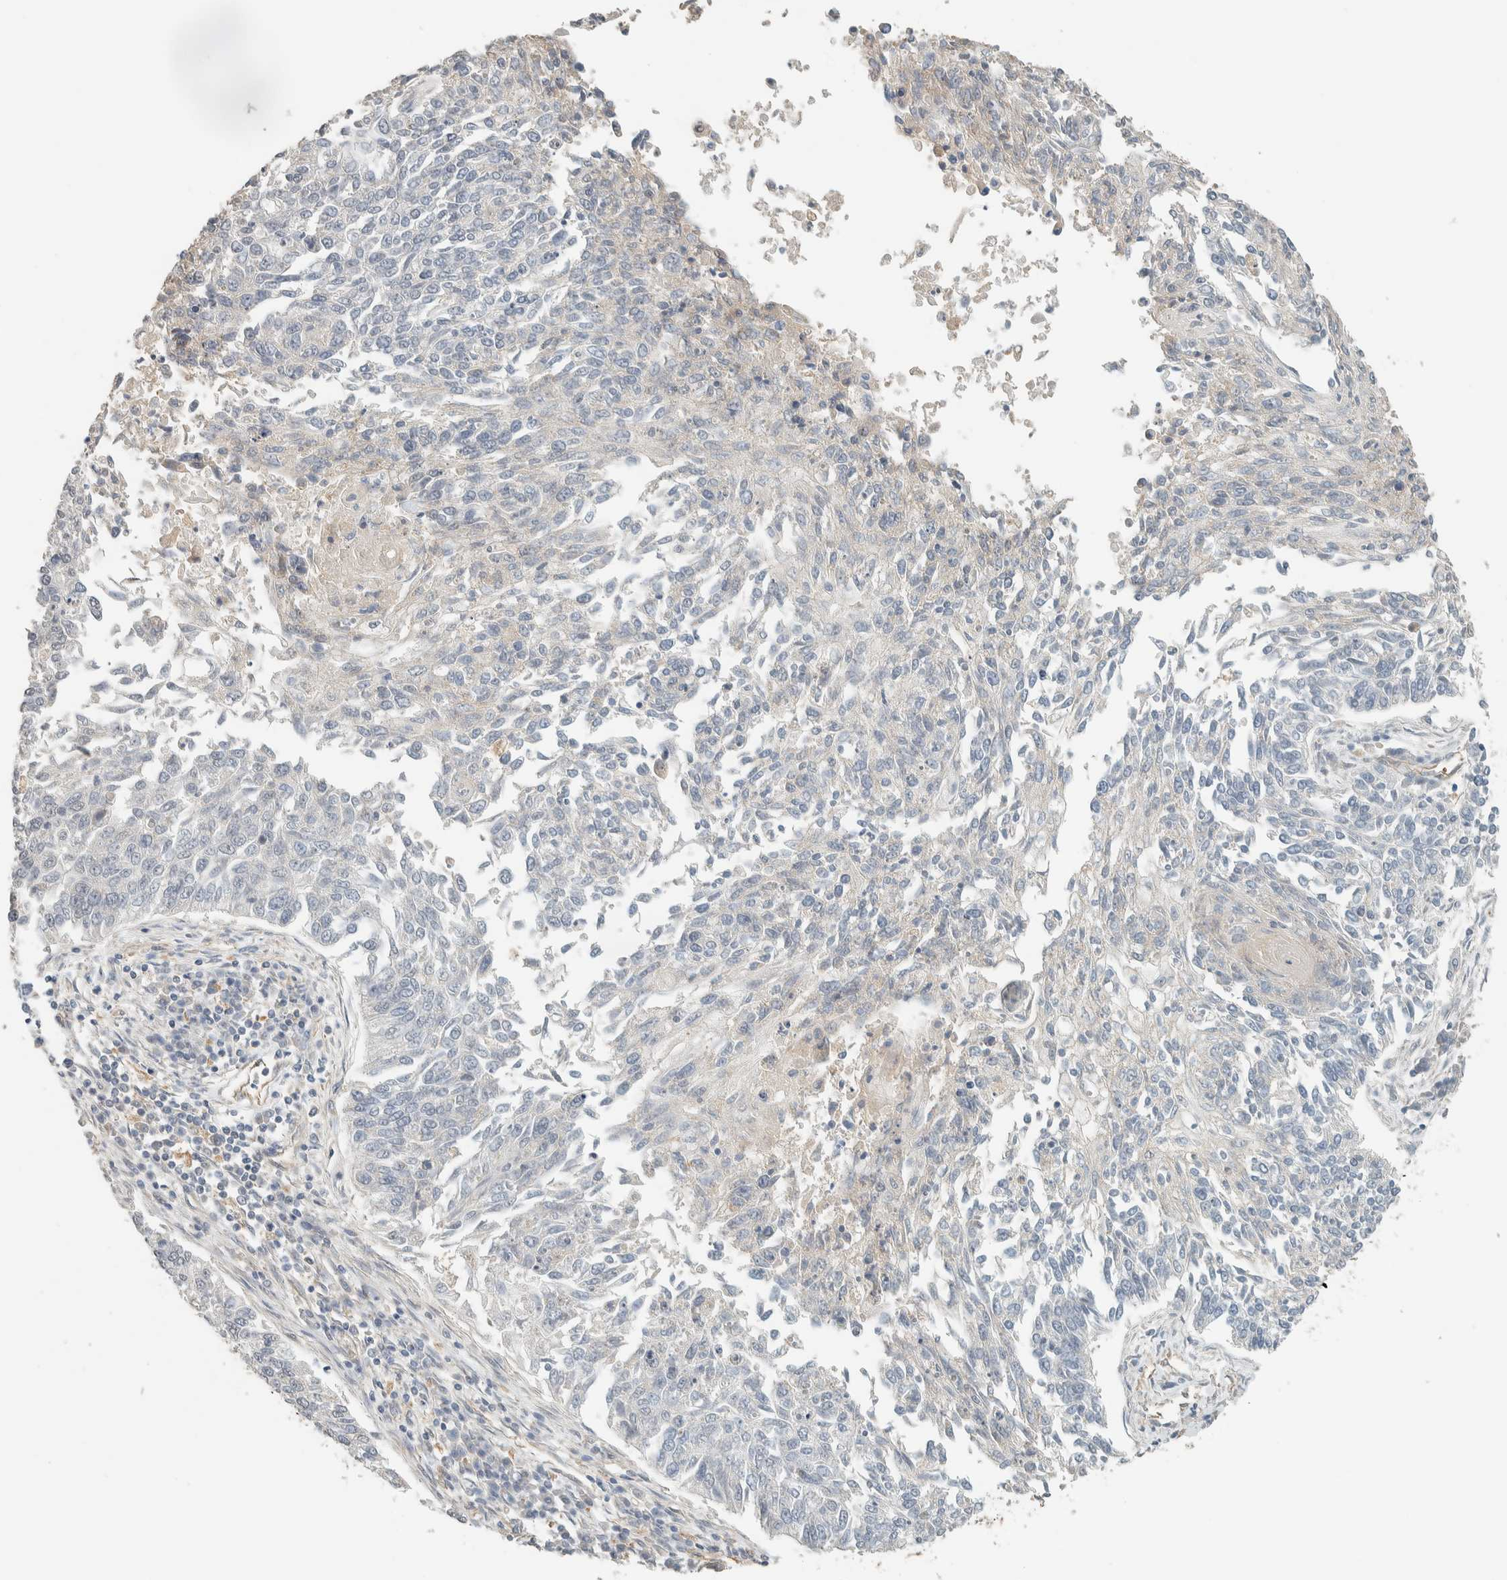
{"staining": {"intensity": "negative", "quantity": "none", "location": "none"}, "tissue": "lung cancer", "cell_type": "Tumor cells", "image_type": "cancer", "snomed": [{"axis": "morphology", "description": "Normal tissue, NOS"}, {"axis": "morphology", "description": "Squamous cell carcinoma, NOS"}, {"axis": "topography", "description": "Cartilage tissue"}, {"axis": "topography", "description": "Bronchus"}, {"axis": "topography", "description": "Lung"}], "caption": "Immunohistochemistry image of neoplastic tissue: lung cancer stained with DAB (3,3'-diaminobenzidine) displays no significant protein expression in tumor cells. Nuclei are stained in blue.", "gene": "PDE7B", "patient": {"sex": "female", "age": 49}}